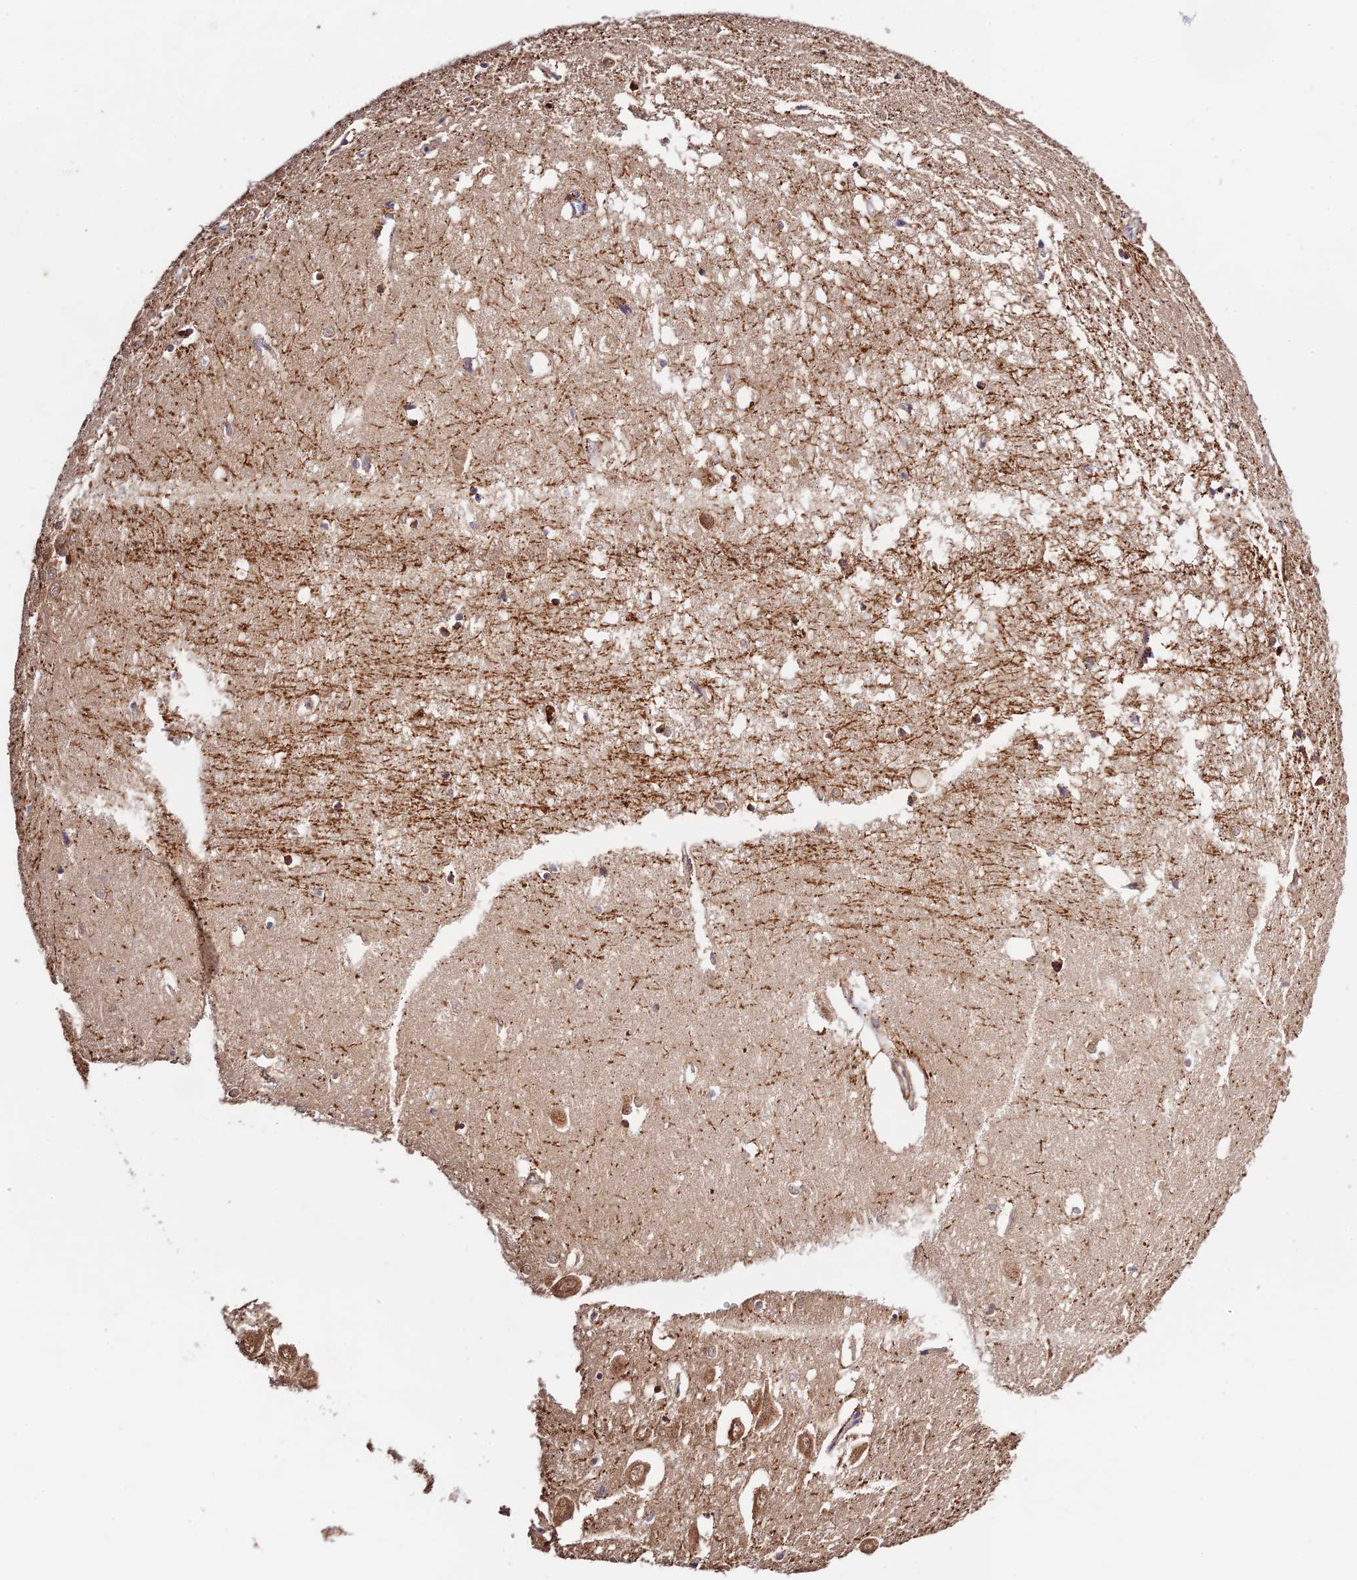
{"staining": {"intensity": "moderate", "quantity": "<25%", "location": "cytoplasmic/membranous,nuclear"}, "tissue": "hippocampus", "cell_type": "Glial cells", "image_type": "normal", "snomed": [{"axis": "morphology", "description": "Normal tissue, NOS"}, {"axis": "topography", "description": "Hippocampus"}], "caption": "Glial cells exhibit moderate cytoplasmic/membranous,nuclear positivity in about <25% of cells in unremarkable hippocampus.", "gene": "CWH43", "patient": {"sex": "female", "age": 64}}